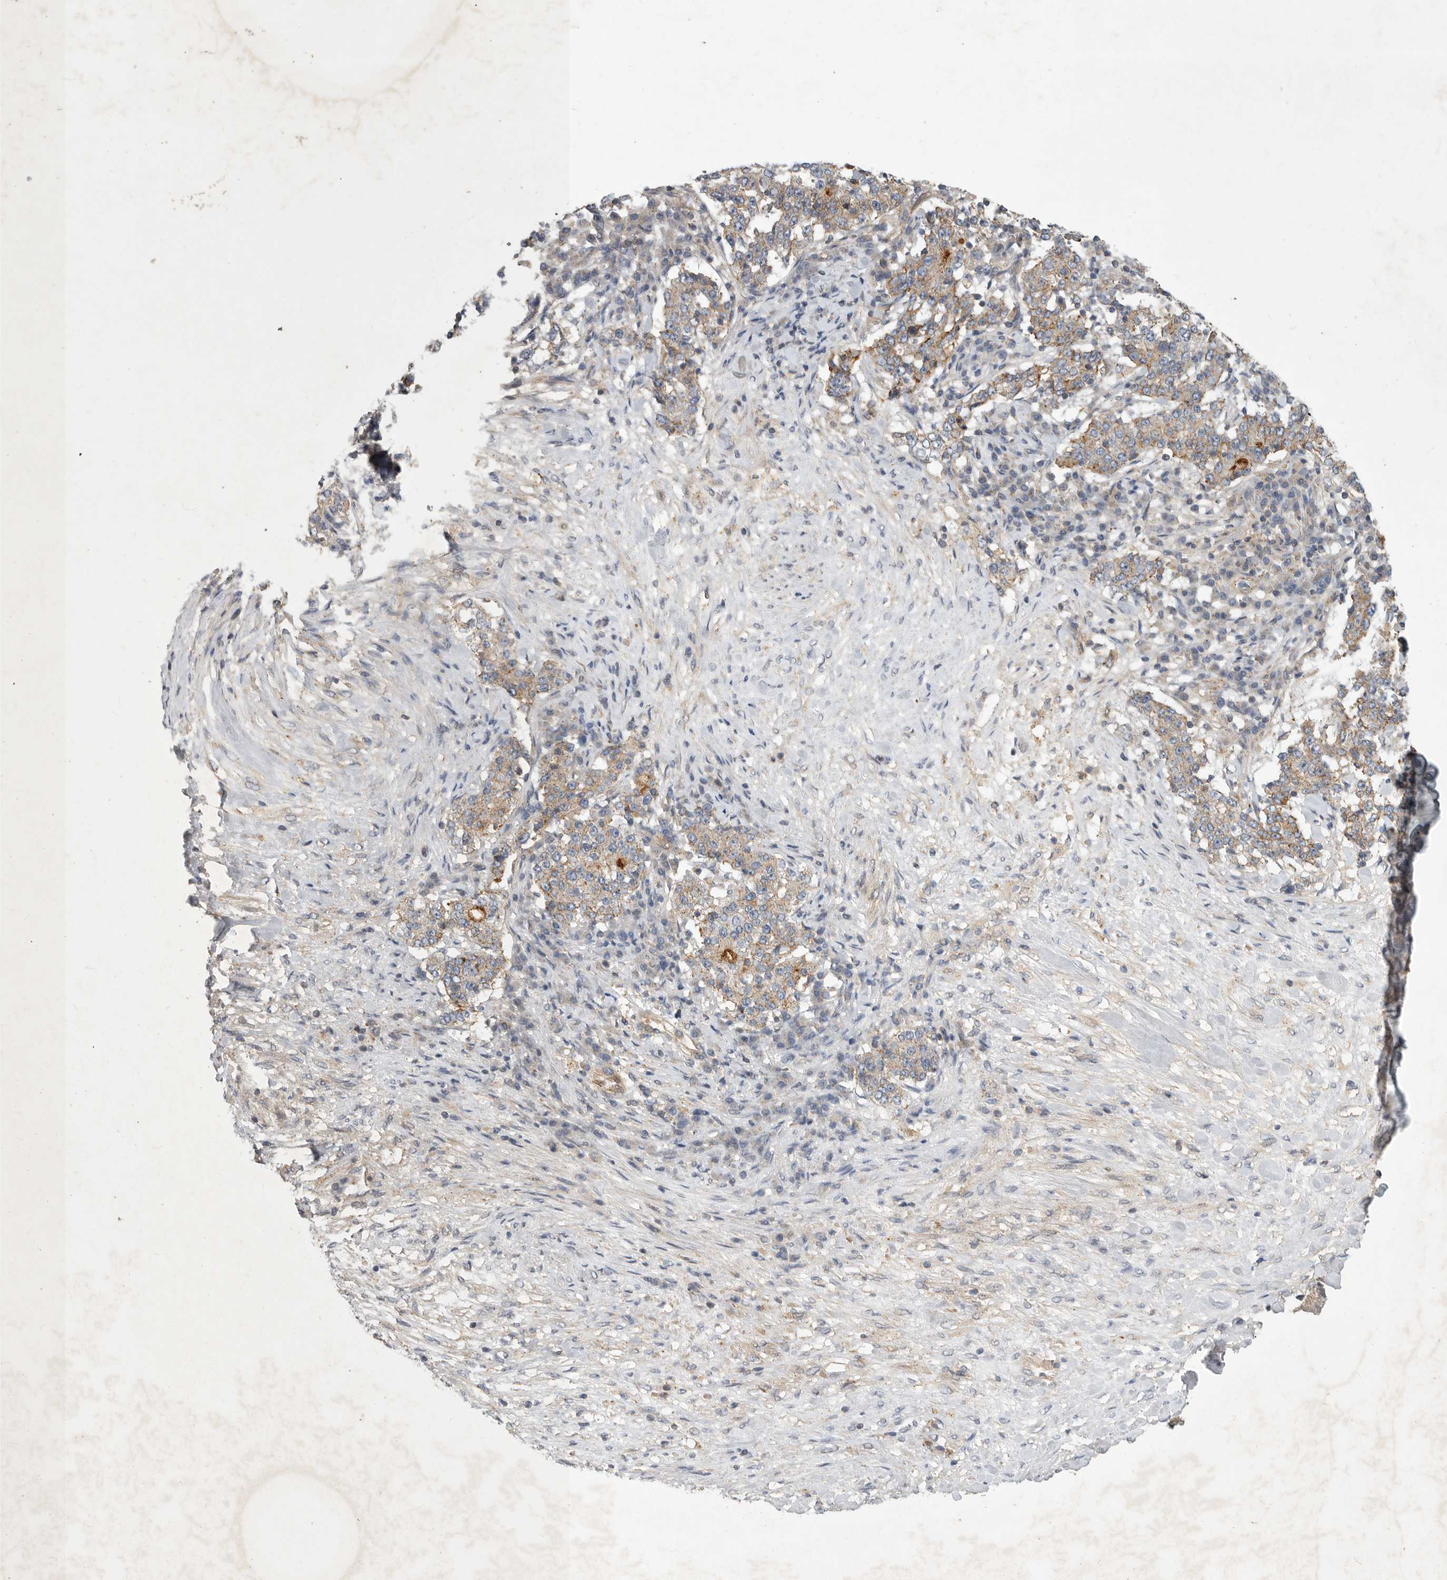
{"staining": {"intensity": "moderate", "quantity": "<25%", "location": "cytoplasmic/membranous"}, "tissue": "stomach cancer", "cell_type": "Tumor cells", "image_type": "cancer", "snomed": [{"axis": "morphology", "description": "Adenocarcinoma, NOS"}, {"axis": "topography", "description": "Stomach"}], "caption": "Stomach adenocarcinoma stained for a protein (brown) demonstrates moderate cytoplasmic/membranous positive positivity in approximately <25% of tumor cells.", "gene": "MLPH", "patient": {"sex": "male", "age": 59}}